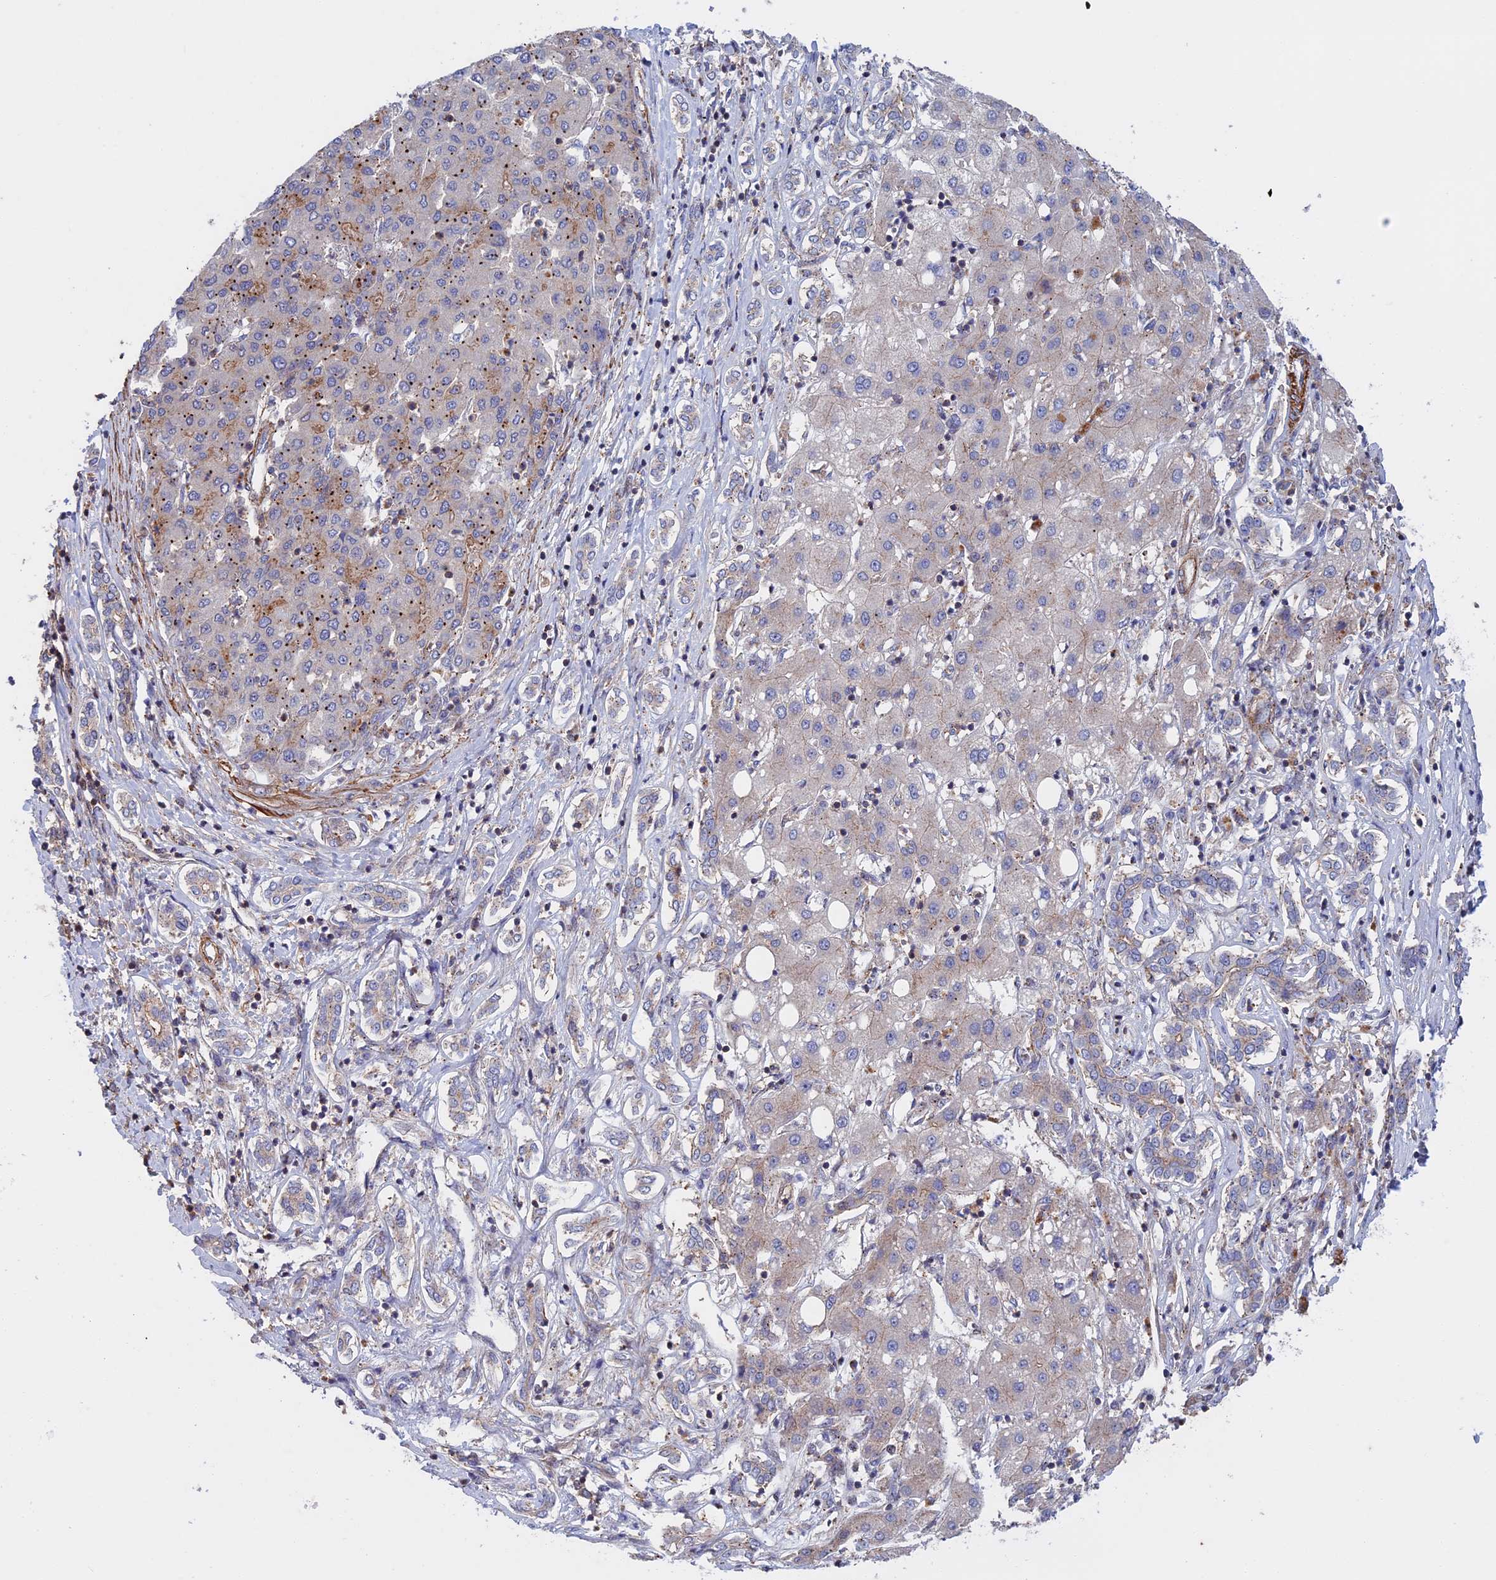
{"staining": {"intensity": "weak", "quantity": "<25%", "location": "cytoplasmic/membranous"}, "tissue": "liver cancer", "cell_type": "Tumor cells", "image_type": "cancer", "snomed": [{"axis": "morphology", "description": "Carcinoma, Hepatocellular, NOS"}, {"axis": "topography", "description": "Liver"}], "caption": "Histopathology image shows no protein staining in tumor cells of hepatocellular carcinoma (liver) tissue.", "gene": "LYPD5", "patient": {"sex": "male", "age": 65}}